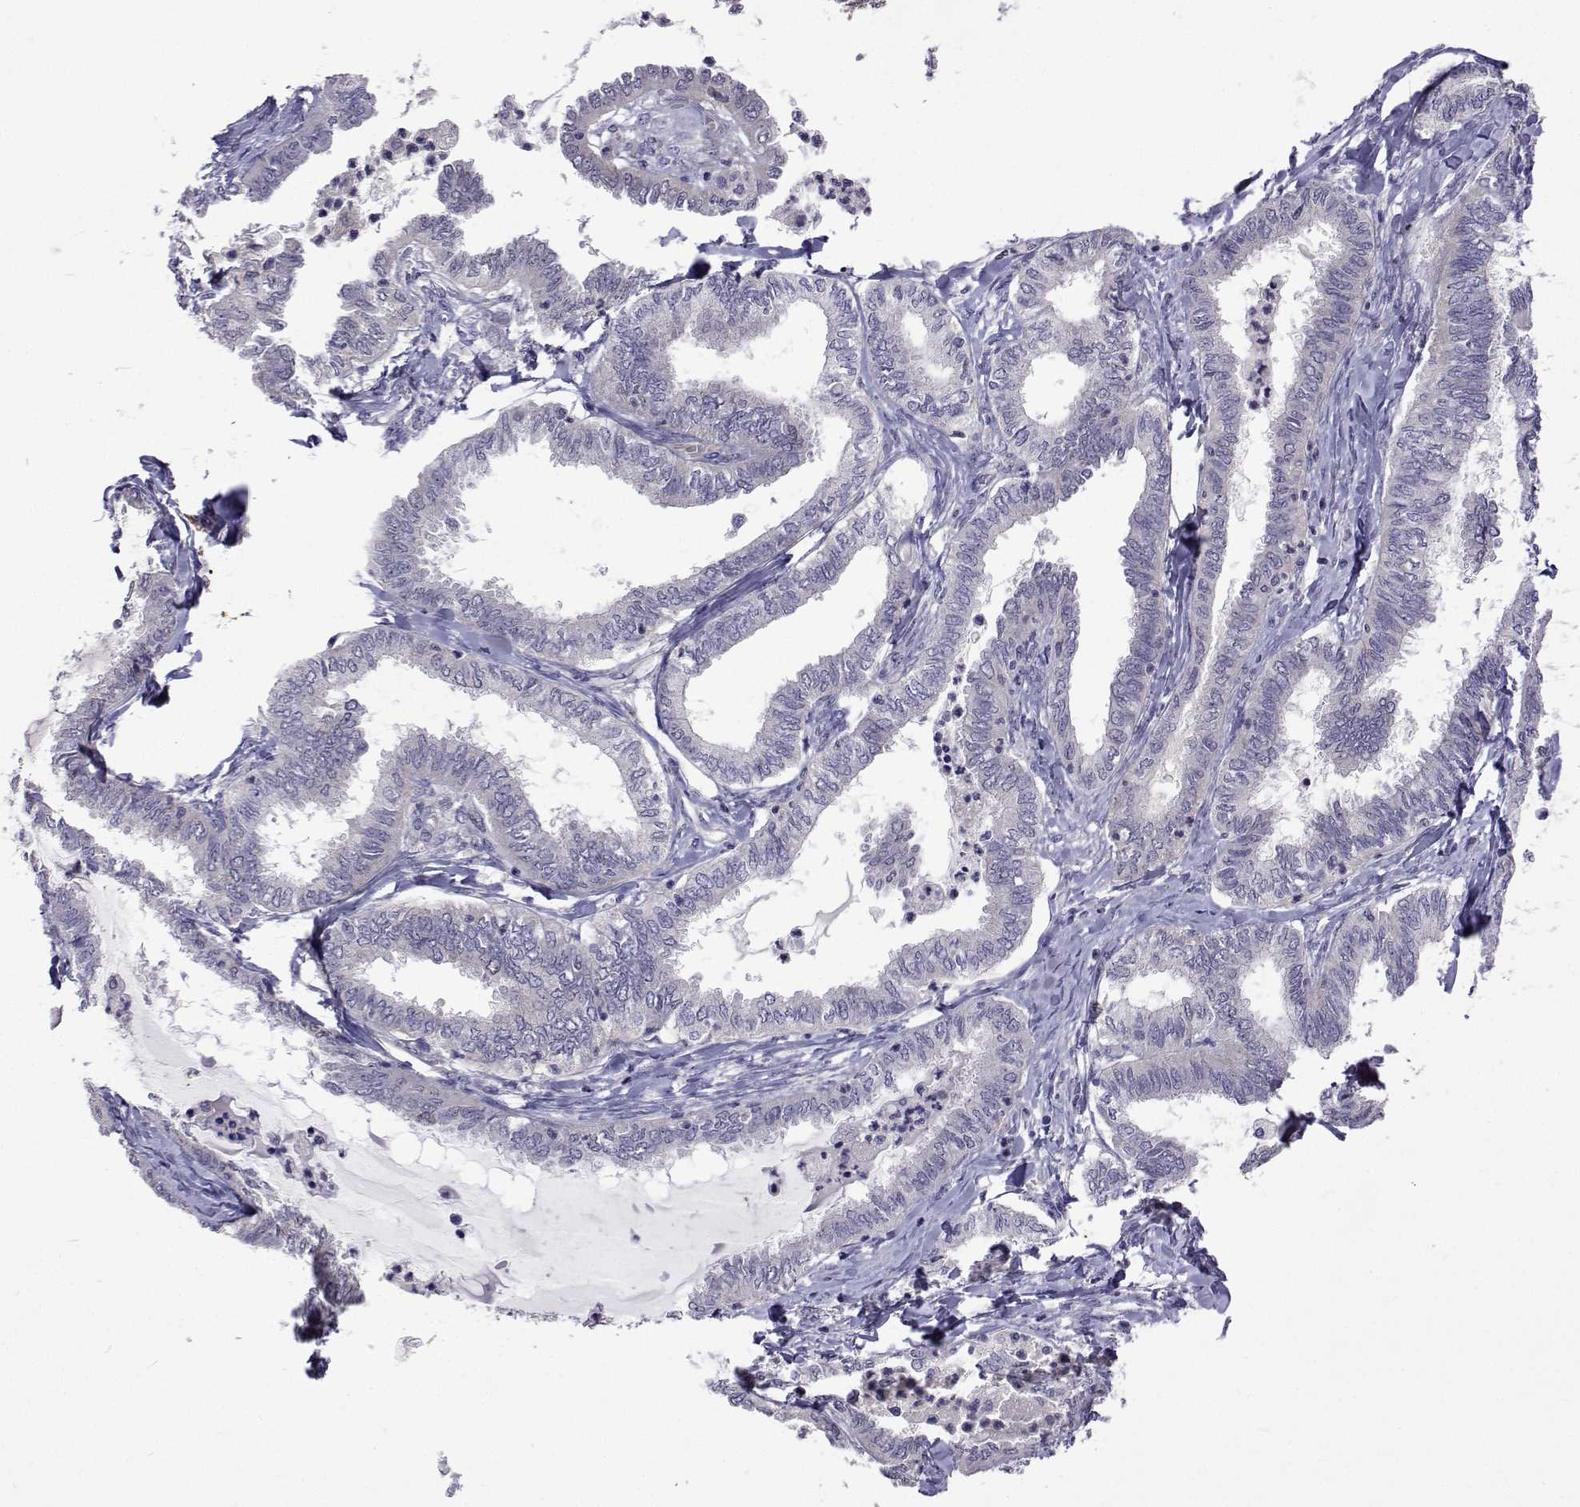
{"staining": {"intensity": "negative", "quantity": "none", "location": "none"}, "tissue": "ovarian cancer", "cell_type": "Tumor cells", "image_type": "cancer", "snomed": [{"axis": "morphology", "description": "Carcinoma, endometroid"}, {"axis": "topography", "description": "Ovary"}], "caption": "IHC histopathology image of neoplastic tissue: ovarian cancer stained with DAB (3,3'-diaminobenzidine) displays no significant protein staining in tumor cells.", "gene": "DHTKD1", "patient": {"sex": "female", "age": 70}}